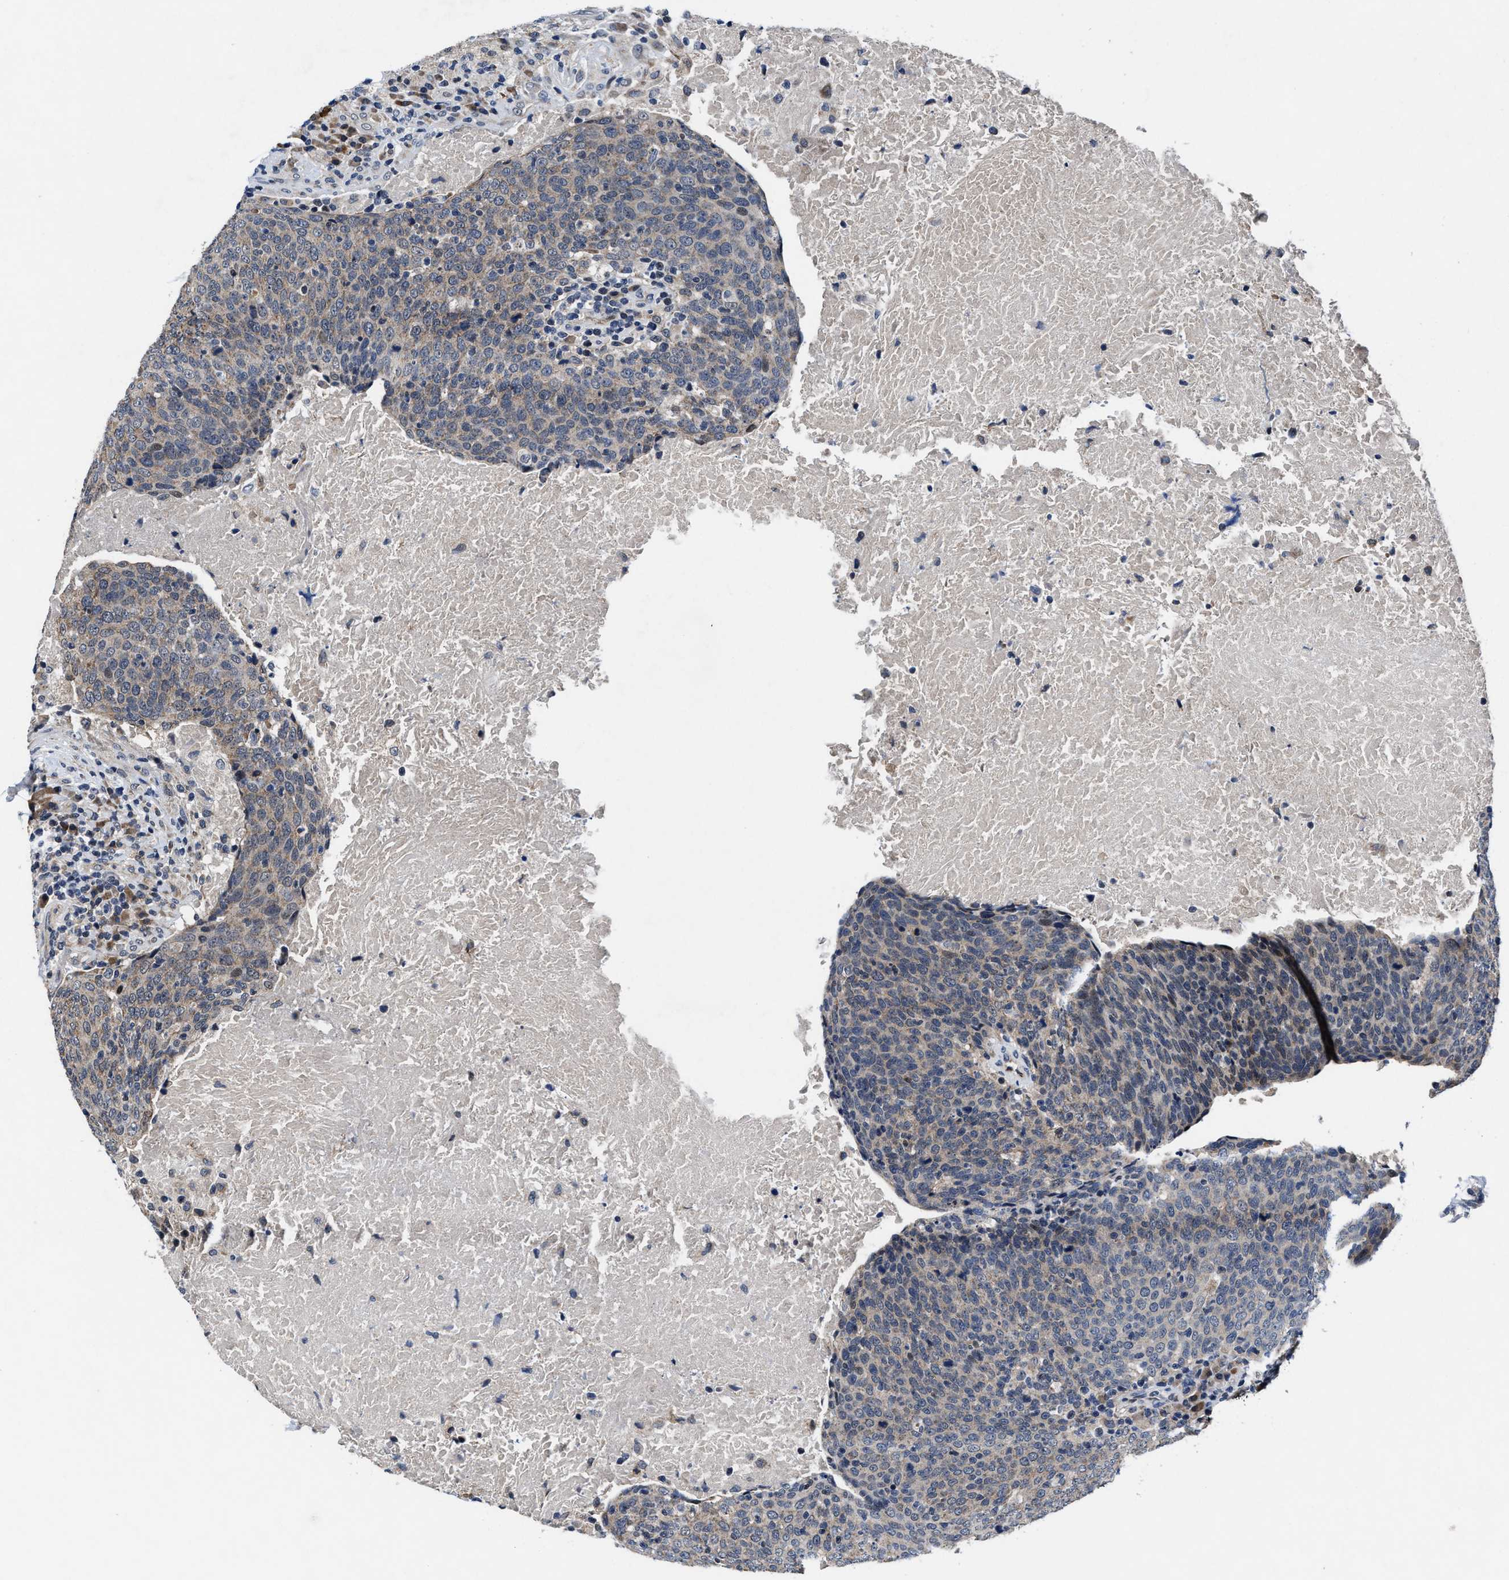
{"staining": {"intensity": "weak", "quantity": "25%-75%", "location": "cytoplasmic/membranous"}, "tissue": "head and neck cancer", "cell_type": "Tumor cells", "image_type": "cancer", "snomed": [{"axis": "morphology", "description": "Squamous cell carcinoma, NOS"}, {"axis": "morphology", "description": "Squamous cell carcinoma, metastatic, NOS"}, {"axis": "topography", "description": "Lymph node"}, {"axis": "topography", "description": "Head-Neck"}], "caption": "Tumor cells display low levels of weak cytoplasmic/membranous positivity in approximately 25%-75% of cells in head and neck cancer.", "gene": "TMEM53", "patient": {"sex": "male", "age": 62}}